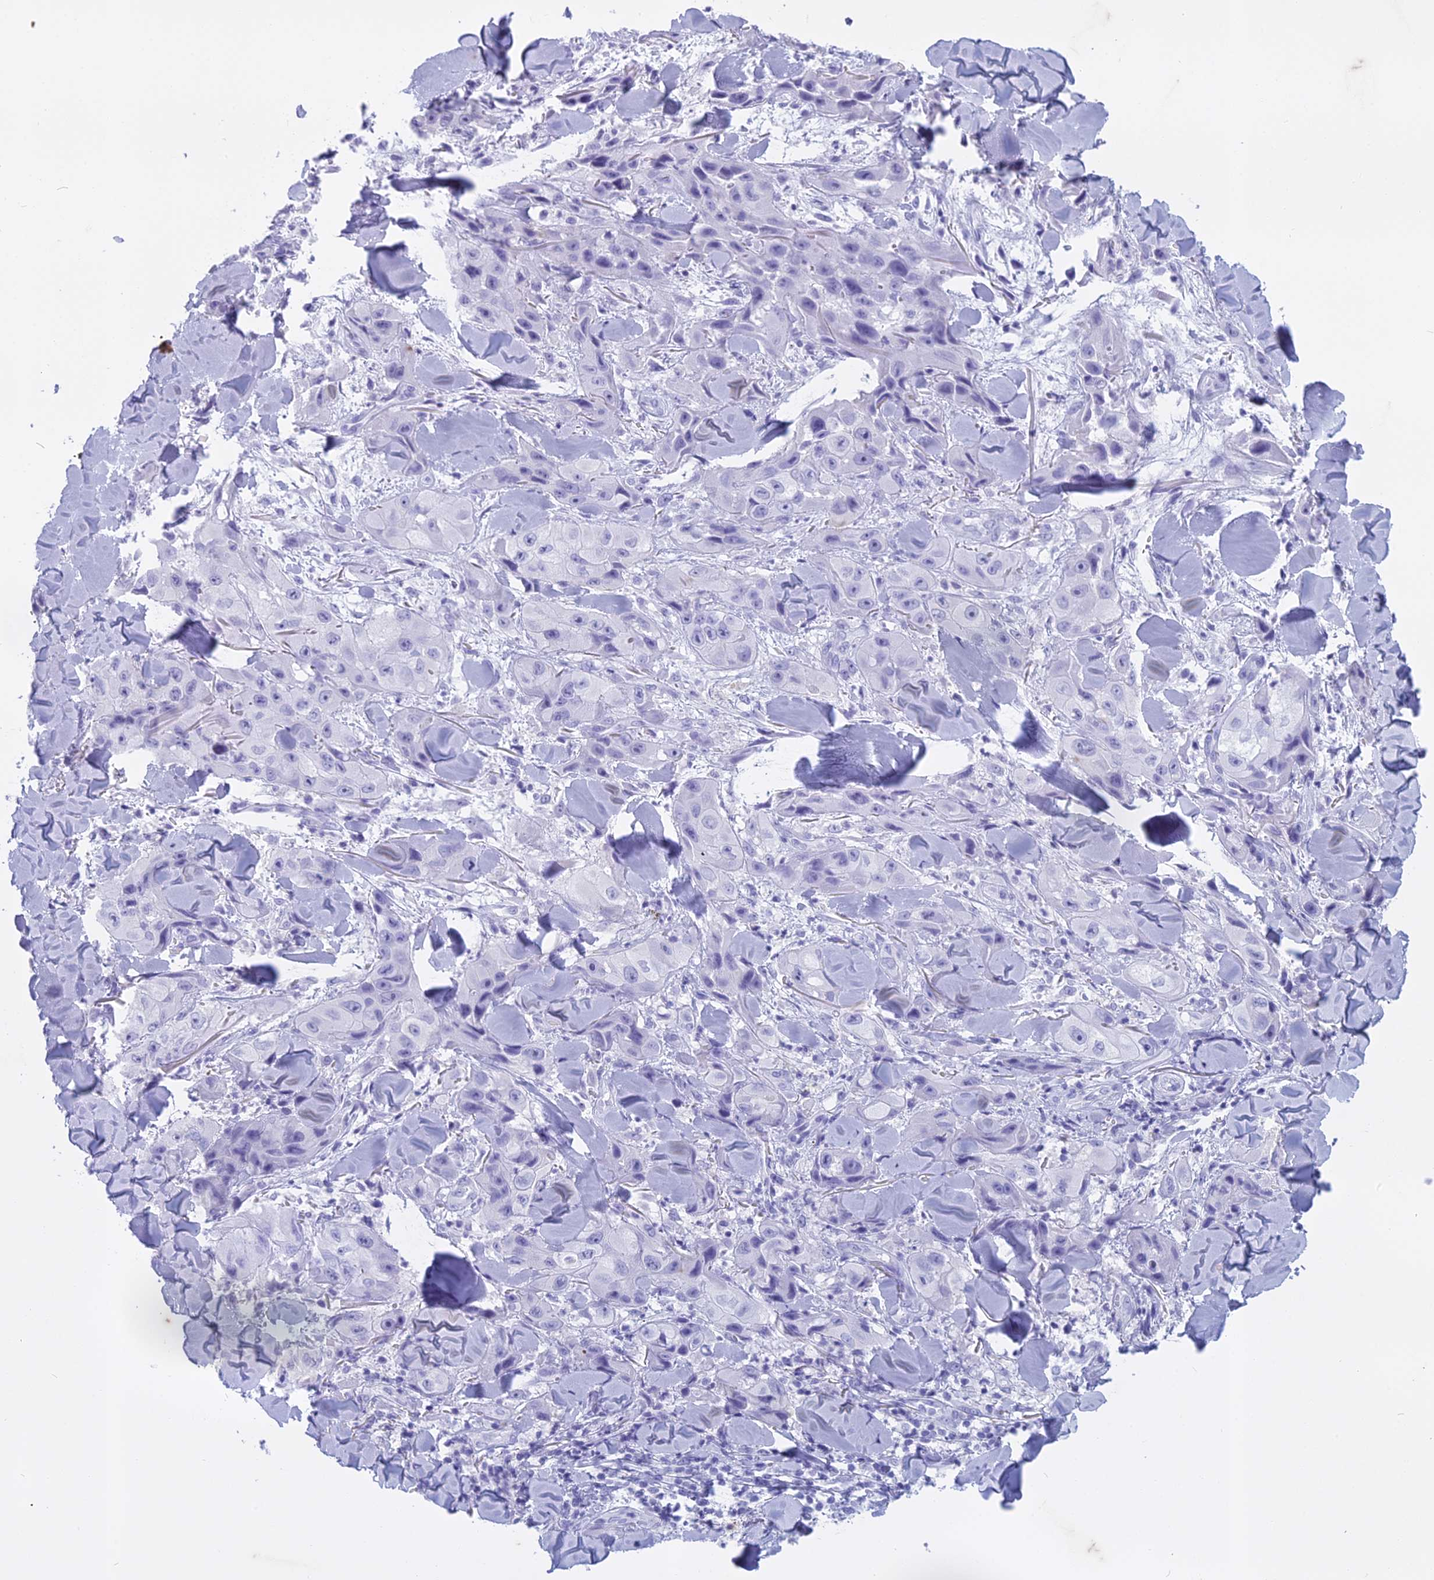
{"staining": {"intensity": "negative", "quantity": "none", "location": "none"}, "tissue": "skin cancer", "cell_type": "Tumor cells", "image_type": "cancer", "snomed": [{"axis": "morphology", "description": "Squamous cell carcinoma, NOS"}, {"axis": "topography", "description": "Skin"}, {"axis": "topography", "description": "Subcutis"}], "caption": "Immunohistochemistry image of neoplastic tissue: skin squamous cell carcinoma stained with DAB (3,3'-diaminobenzidine) exhibits no significant protein staining in tumor cells. Nuclei are stained in blue.", "gene": "HMGB4", "patient": {"sex": "male", "age": 73}}